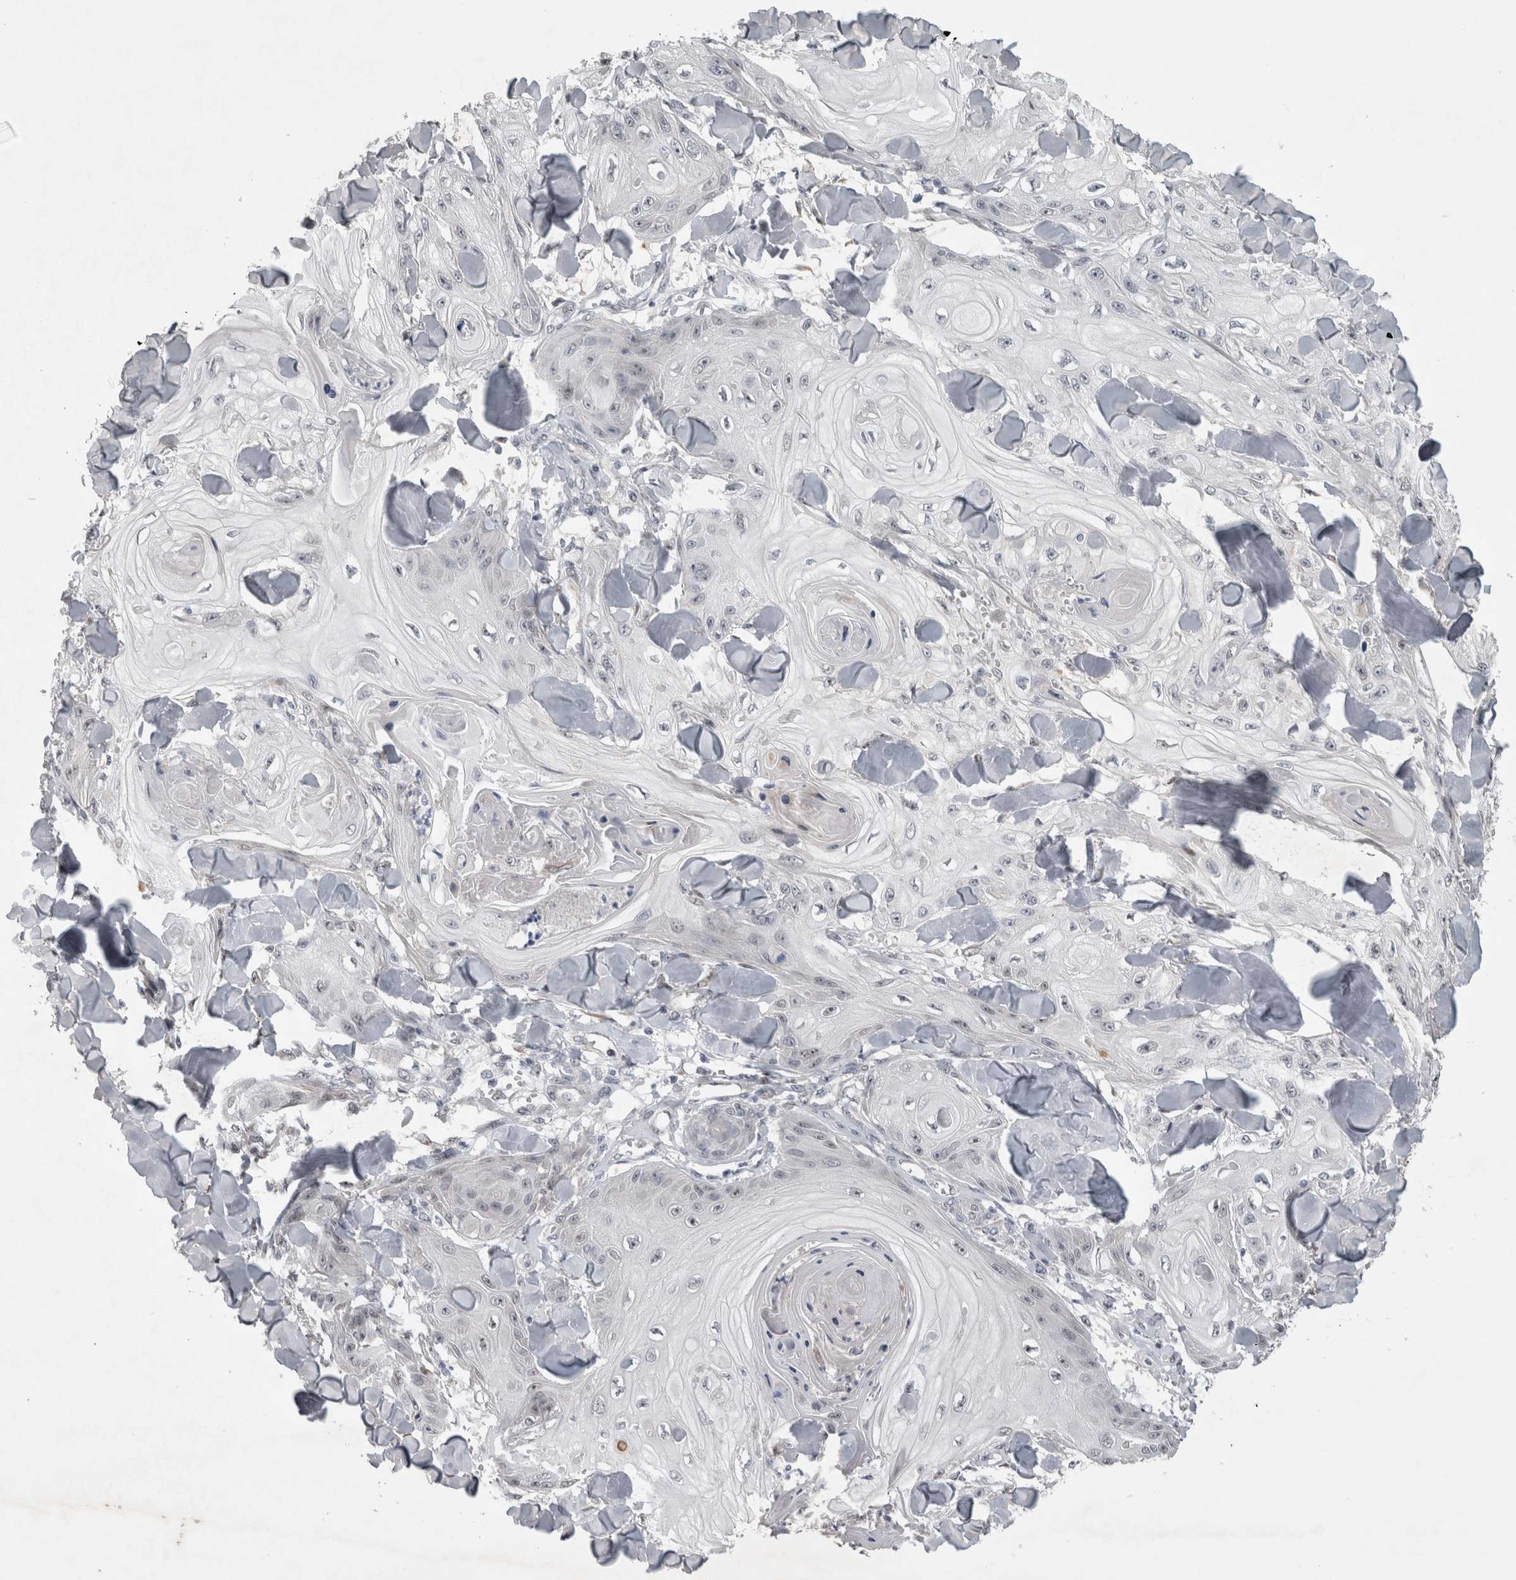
{"staining": {"intensity": "negative", "quantity": "none", "location": "none"}, "tissue": "skin cancer", "cell_type": "Tumor cells", "image_type": "cancer", "snomed": [{"axis": "morphology", "description": "Squamous cell carcinoma, NOS"}, {"axis": "topography", "description": "Skin"}], "caption": "Immunohistochemistry of human skin cancer (squamous cell carcinoma) reveals no staining in tumor cells. The staining is performed using DAB brown chromogen with nuclei counter-stained in using hematoxylin.", "gene": "IFI44", "patient": {"sex": "male", "age": 74}}